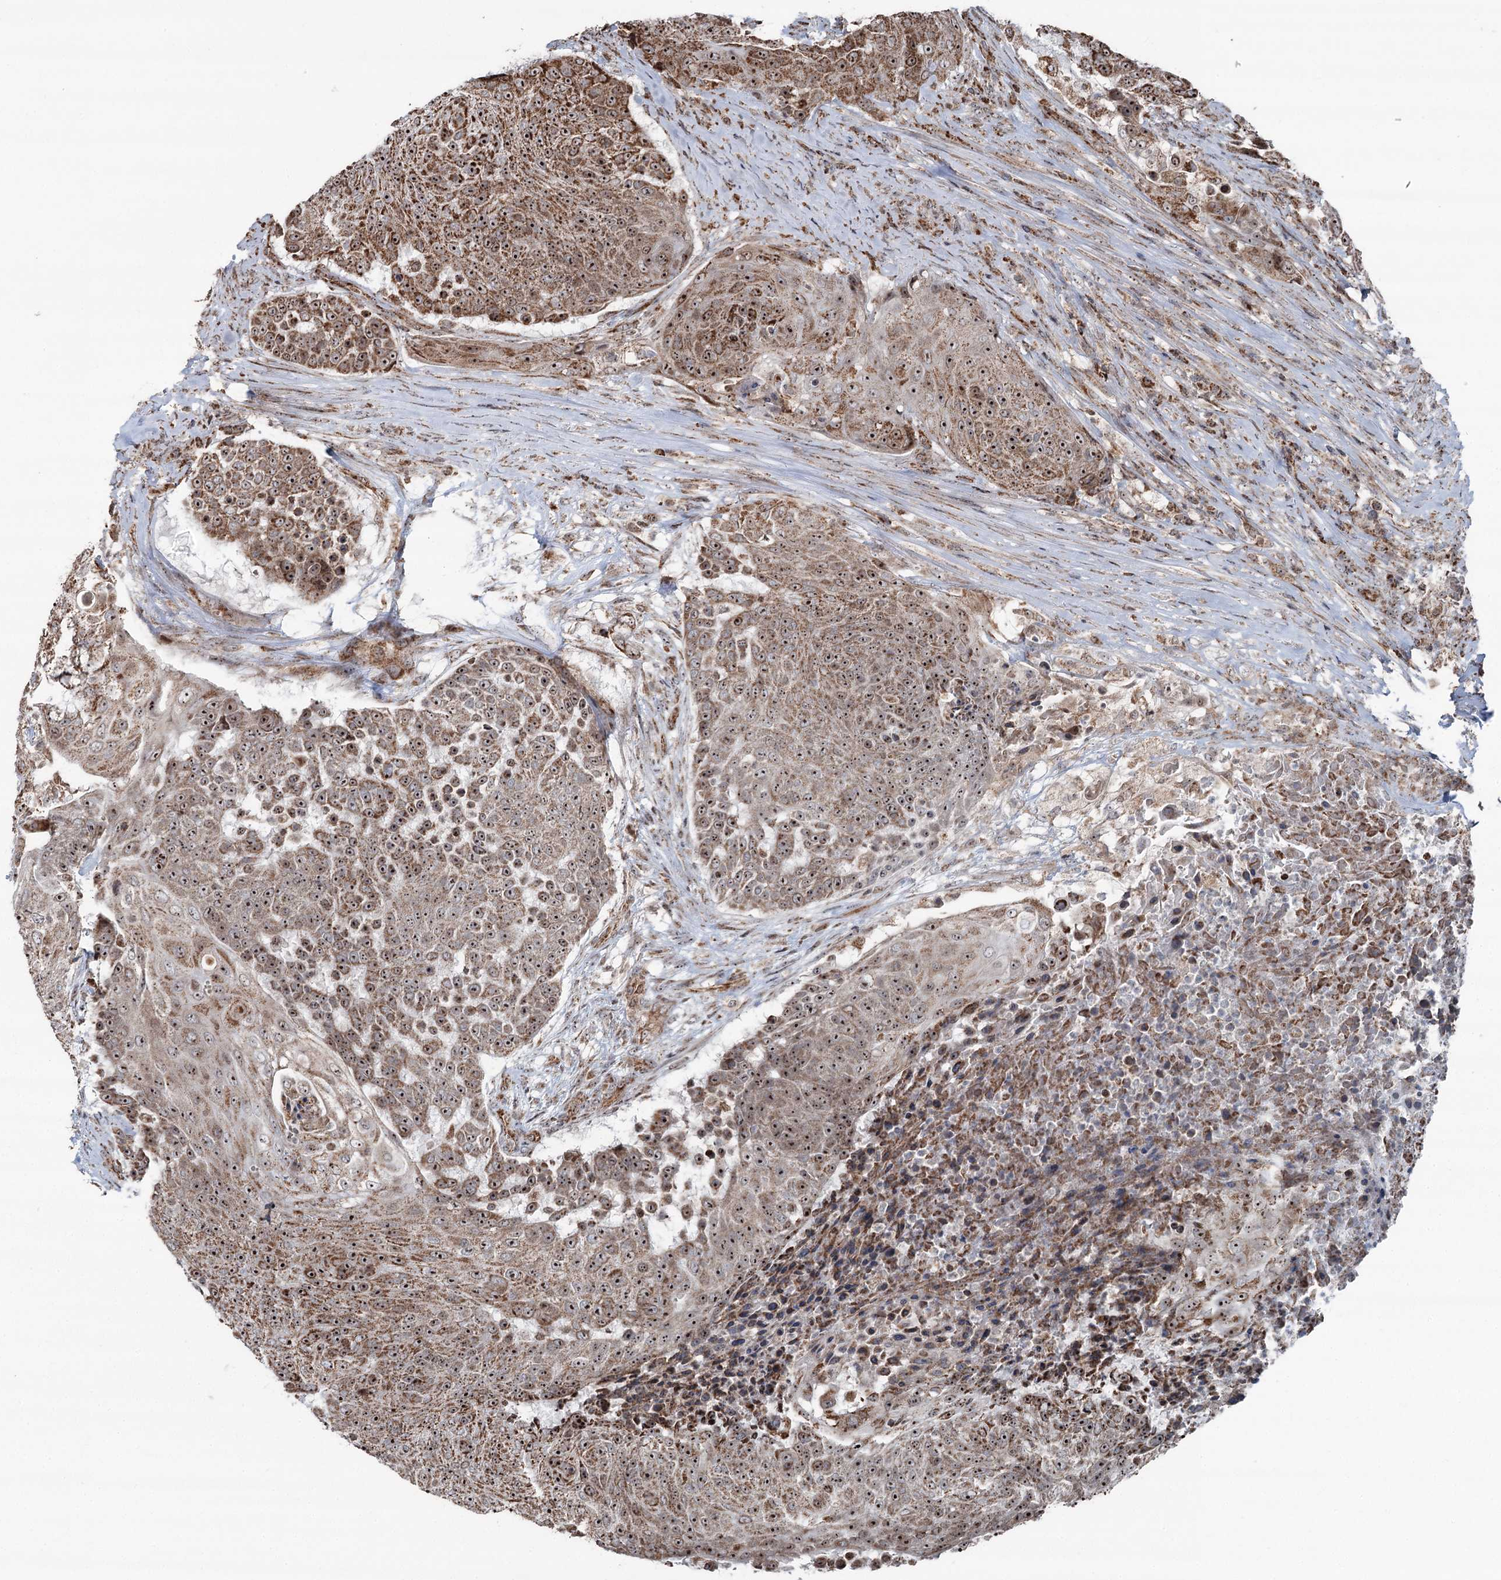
{"staining": {"intensity": "strong", "quantity": ">75%", "location": "cytoplasmic/membranous,nuclear"}, "tissue": "urothelial cancer", "cell_type": "Tumor cells", "image_type": "cancer", "snomed": [{"axis": "morphology", "description": "Urothelial carcinoma, High grade"}, {"axis": "topography", "description": "Urinary bladder"}], "caption": "Immunohistochemistry histopathology image of human urothelial cancer stained for a protein (brown), which demonstrates high levels of strong cytoplasmic/membranous and nuclear staining in about >75% of tumor cells.", "gene": "STEEP1", "patient": {"sex": "female", "age": 63}}